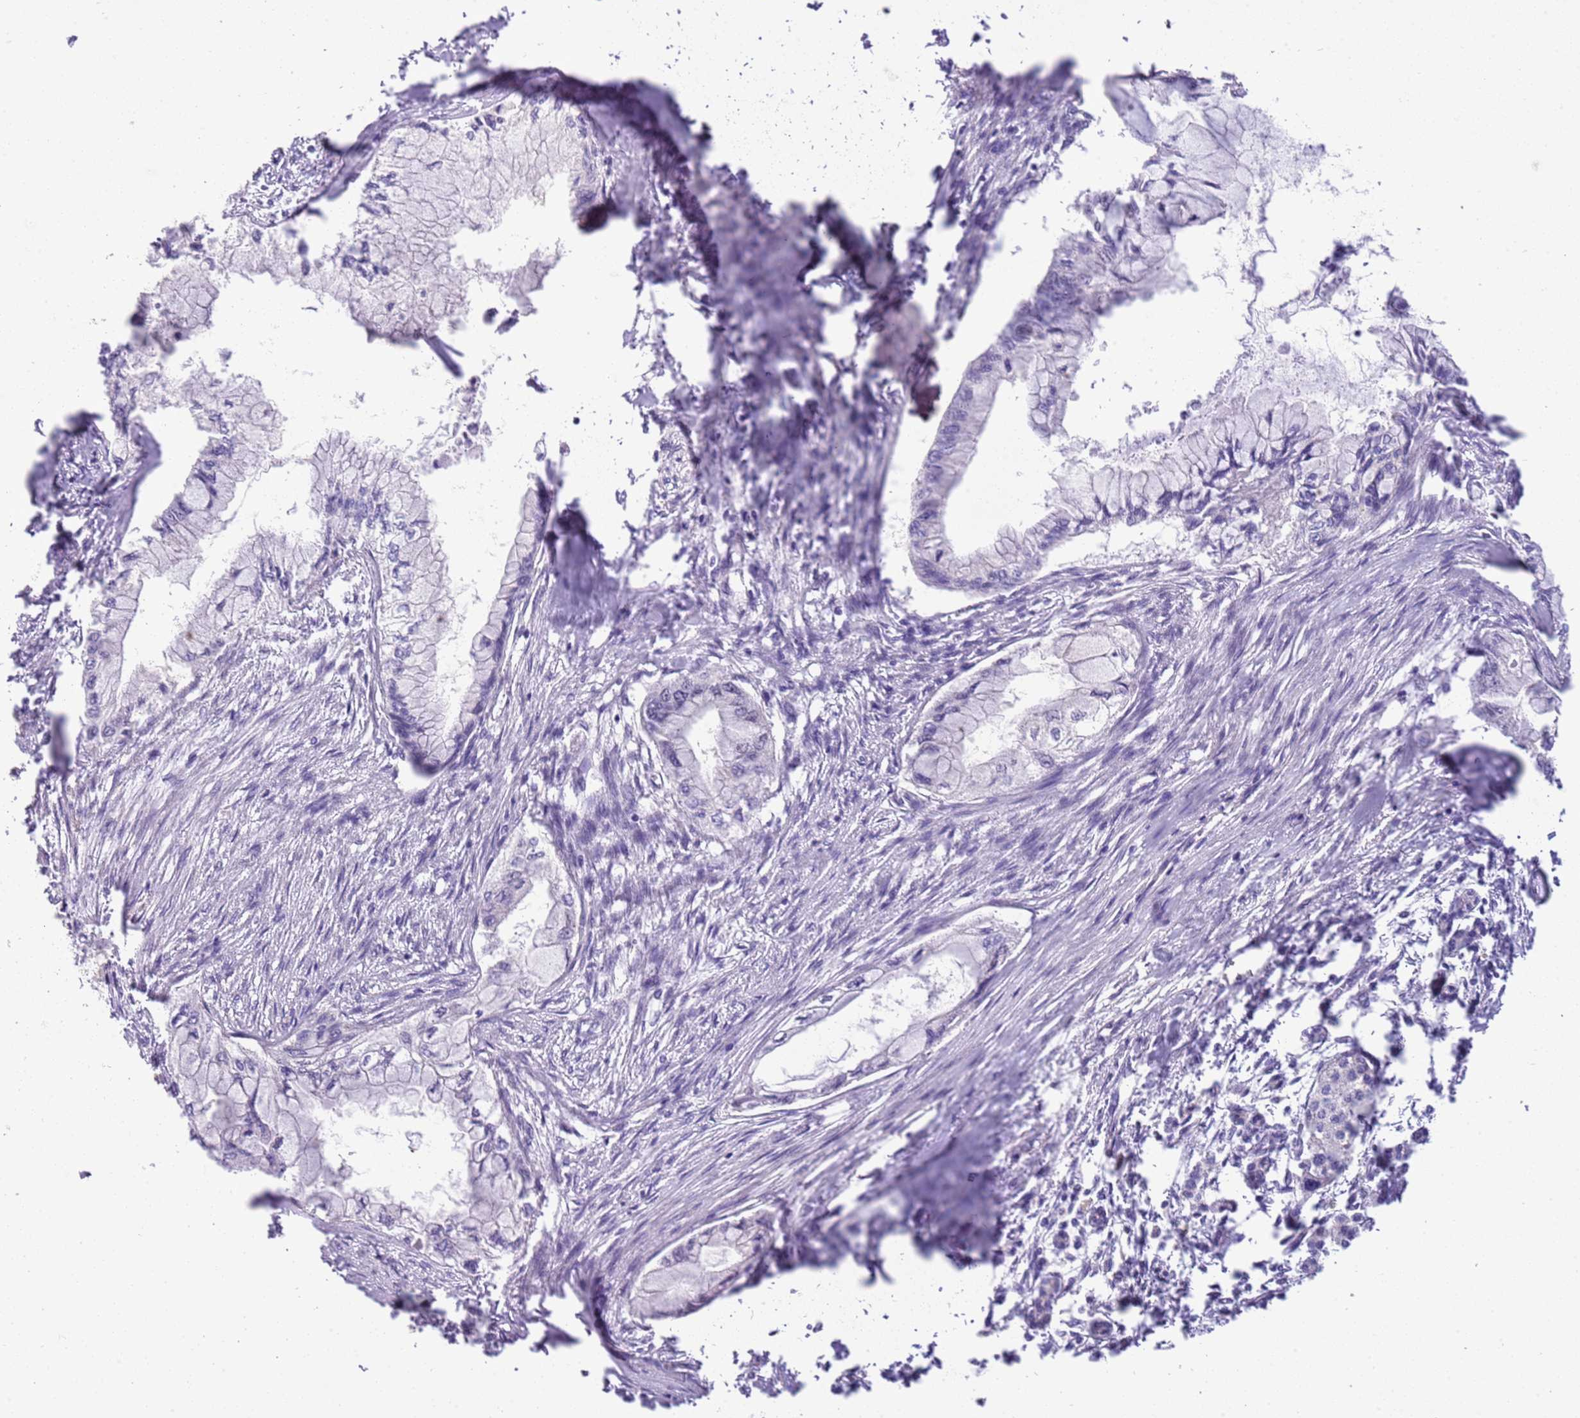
{"staining": {"intensity": "negative", "quantity": "none", "location": "none"}, "tissue": "pancreatic cancer", "cell_type": "Tumor cells", "image_type": "cancer", "snomed": [{"axis": "morphology", "description": "Adenocarcinoma, NOS"}, {"axis": "topography", "description": "Pancreas"}], "caption": "Tumor cells show no significant staining in adenocarcinoma (pancreatic).", "gene": "FAM120C", "patient": {"sex": "male", "age": 48}}